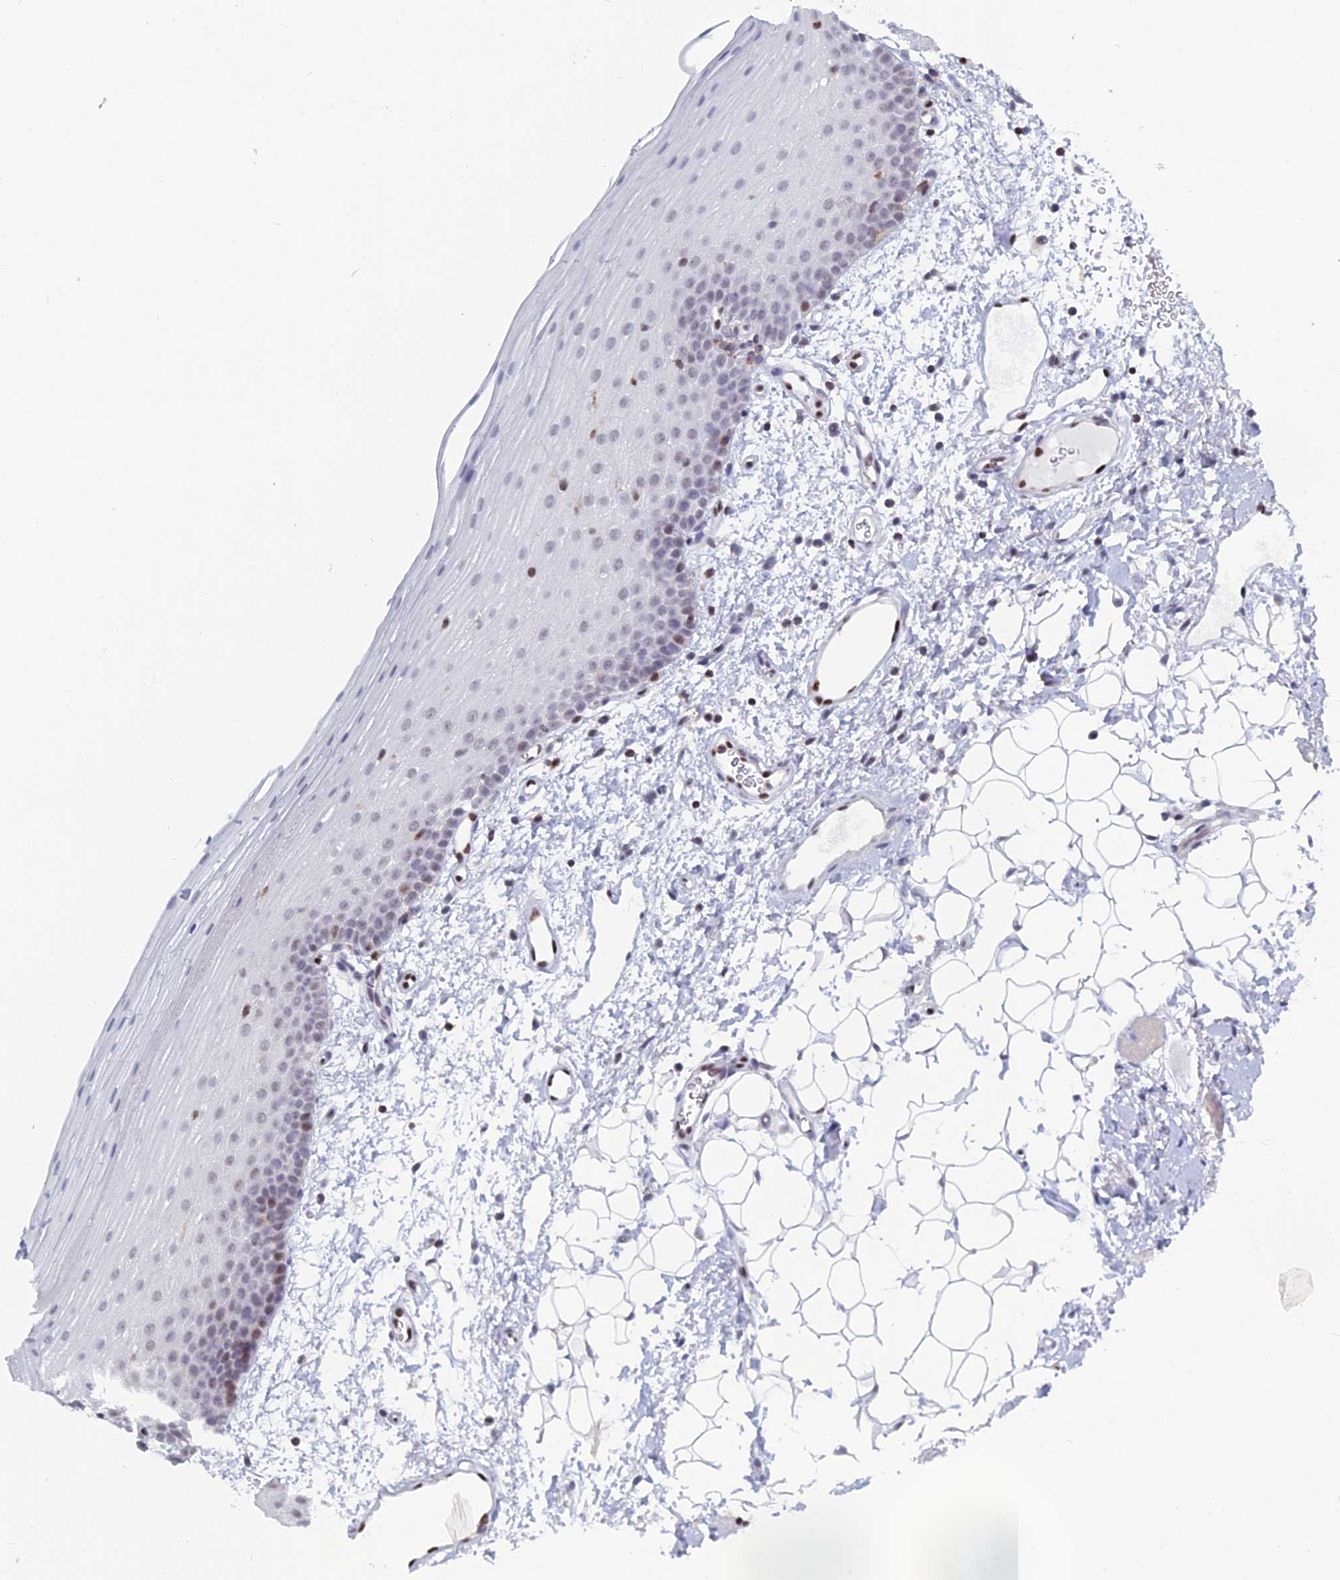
{"staining": {"intensity": "weak", "quantity": "<25%", "location": "nuclear"}, "tissue": "oral mucosa", "cell_type": "Squamous epithelial cells", "image_type": "normal", "snomed": [{"axis": "morphology", "description": "Normal tissue, NOS"}, {"axis": "topography", "description": "Oral tissue"}], "caption": "Immunohistochemistry micrograph of unremarkable oral mucosa stained for a protein (brown), which reveals no expression in squamous epithelial cells.", "gene": "NOL4L", "patient": {"sex": "male", "age": 68}}